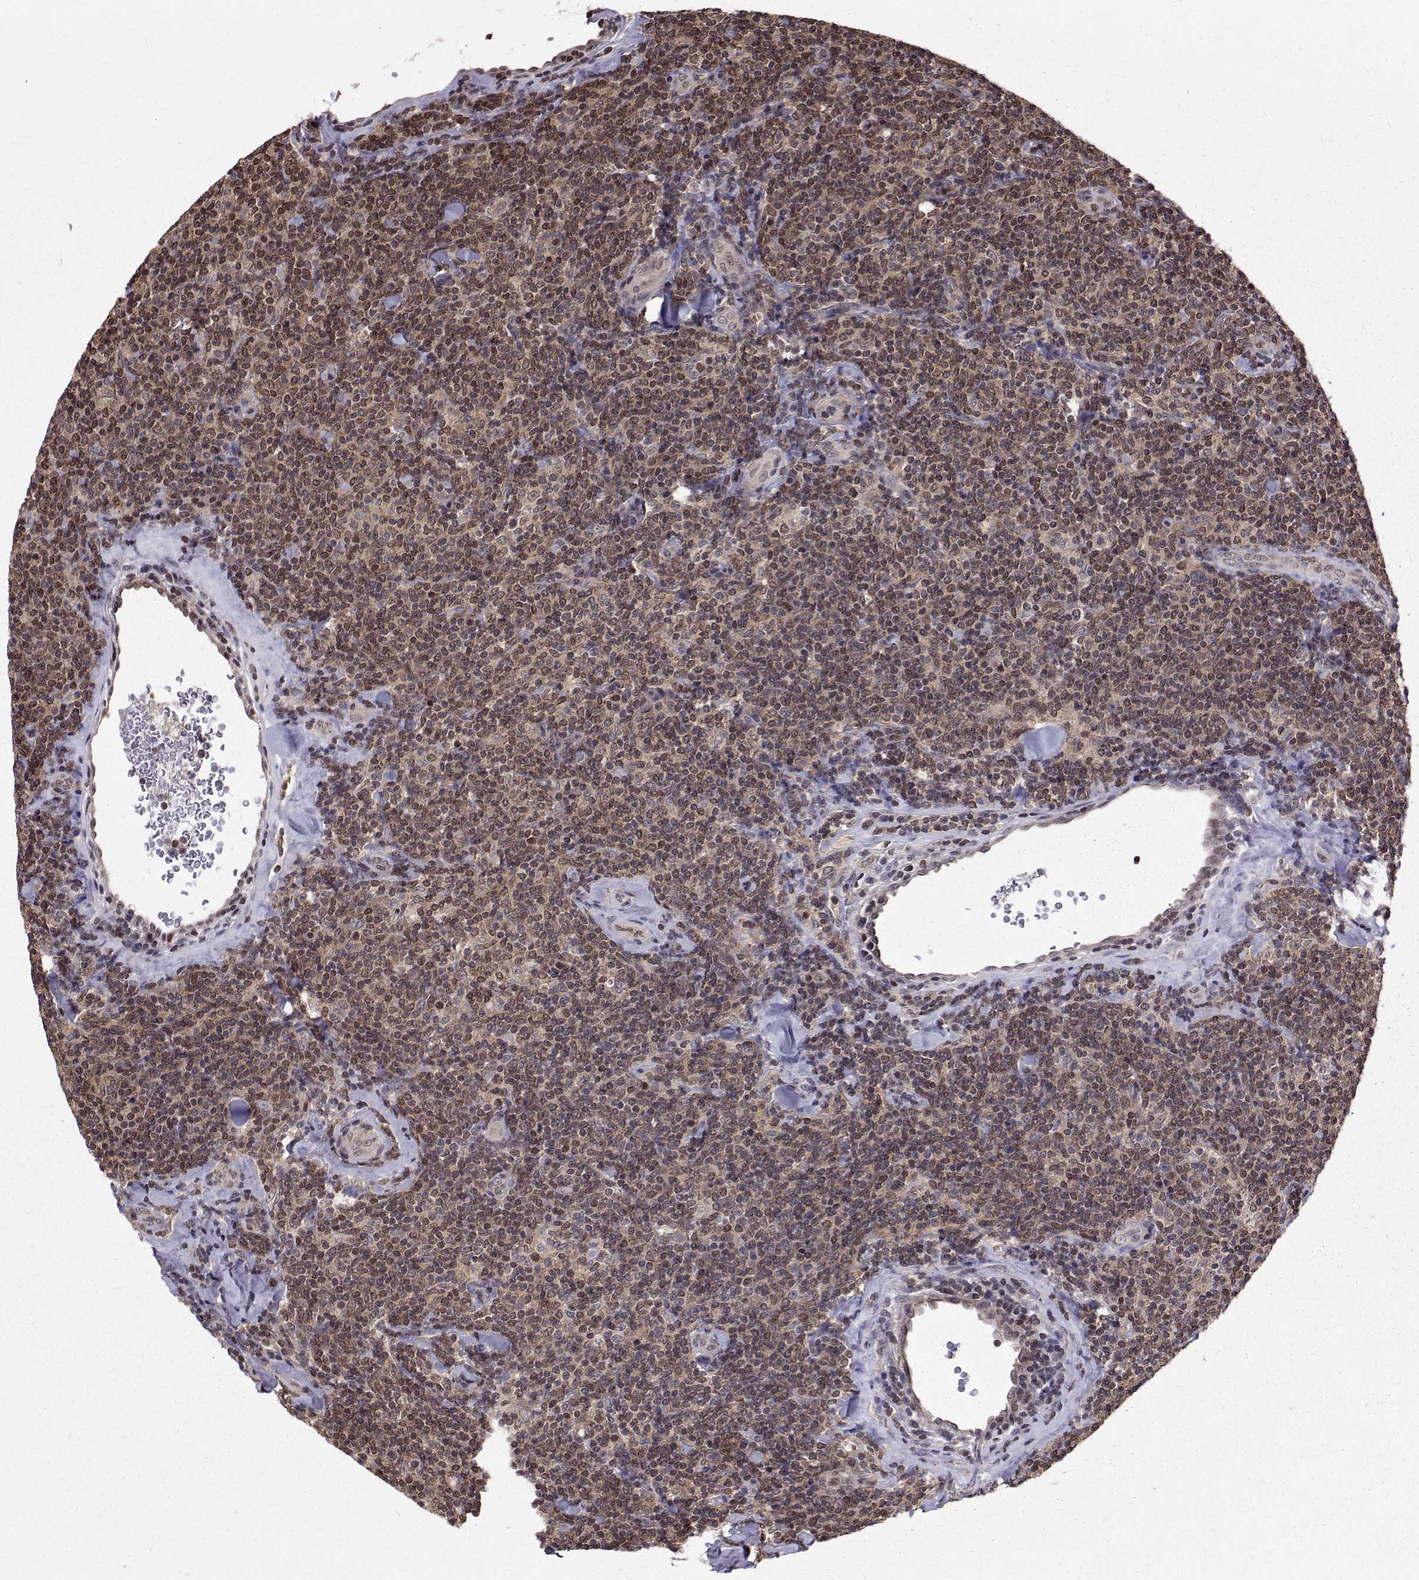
{"staining": {"intensity": "moderate", "quantity": ">75%", "location": "cytoplasmic/membranous,nuclear"}, "tissue": "lymphoma", "cell_type": "Tumor cells", "image_type": "cancer", "snomed": [{"axis": "morphology", "description": "Malignant lymphoma, non-Hodgkin's type, Low grade"}, {"axis": "topography", "description": "Lymph node"}], "caption": "A brown stain highlights moderate cytoplasmic/membranous and nuclear expression of a protein in lymphoma tumor cells. The protein of interest is shown in brown color, while the nuclei are stained blue.", "gene": "NIF3L1", "patient": {"sex": "female", "age": 56}}